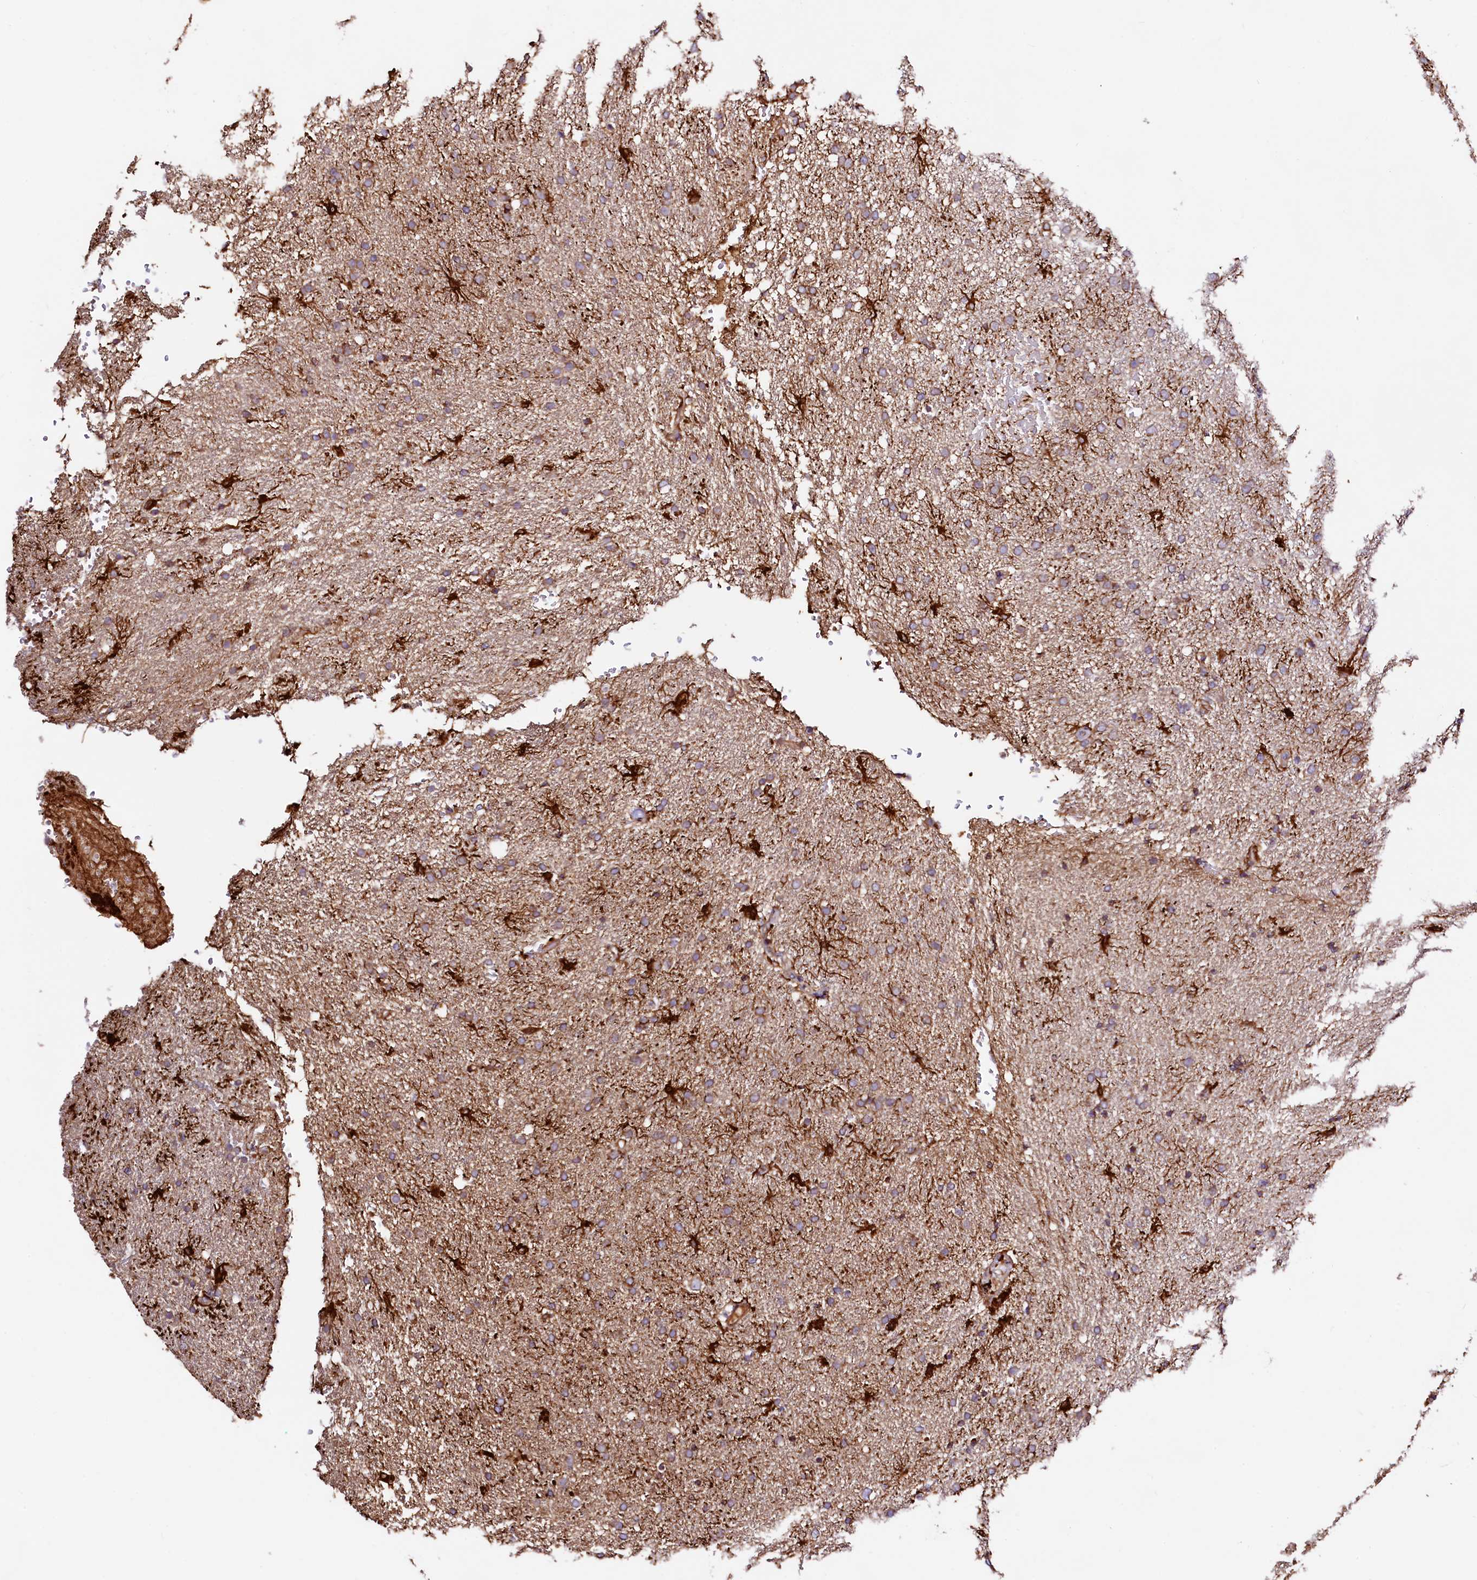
{"staining": {"intensity": "moderate", "quantity": ">75%", "location": "cytoplasmic/membranous"}, "tissue": "glioma", "cell_type": "Tumor cells", "image_type": "cancer", "snomed": [{"axis": "morphology", "description": "Glioma, malignant, High grade"}, {"axis": "topography", "description": "Brain"}], "caption": "Protein analysis of glioma tissue reveals moderate cytoplasmic/membranous staining in about >75% of tumor cells. (DAB IHC with brightfield microscopy, high magnification).", "gene": "CIAO3", "patient": {"sex": "male", "age": 72}}